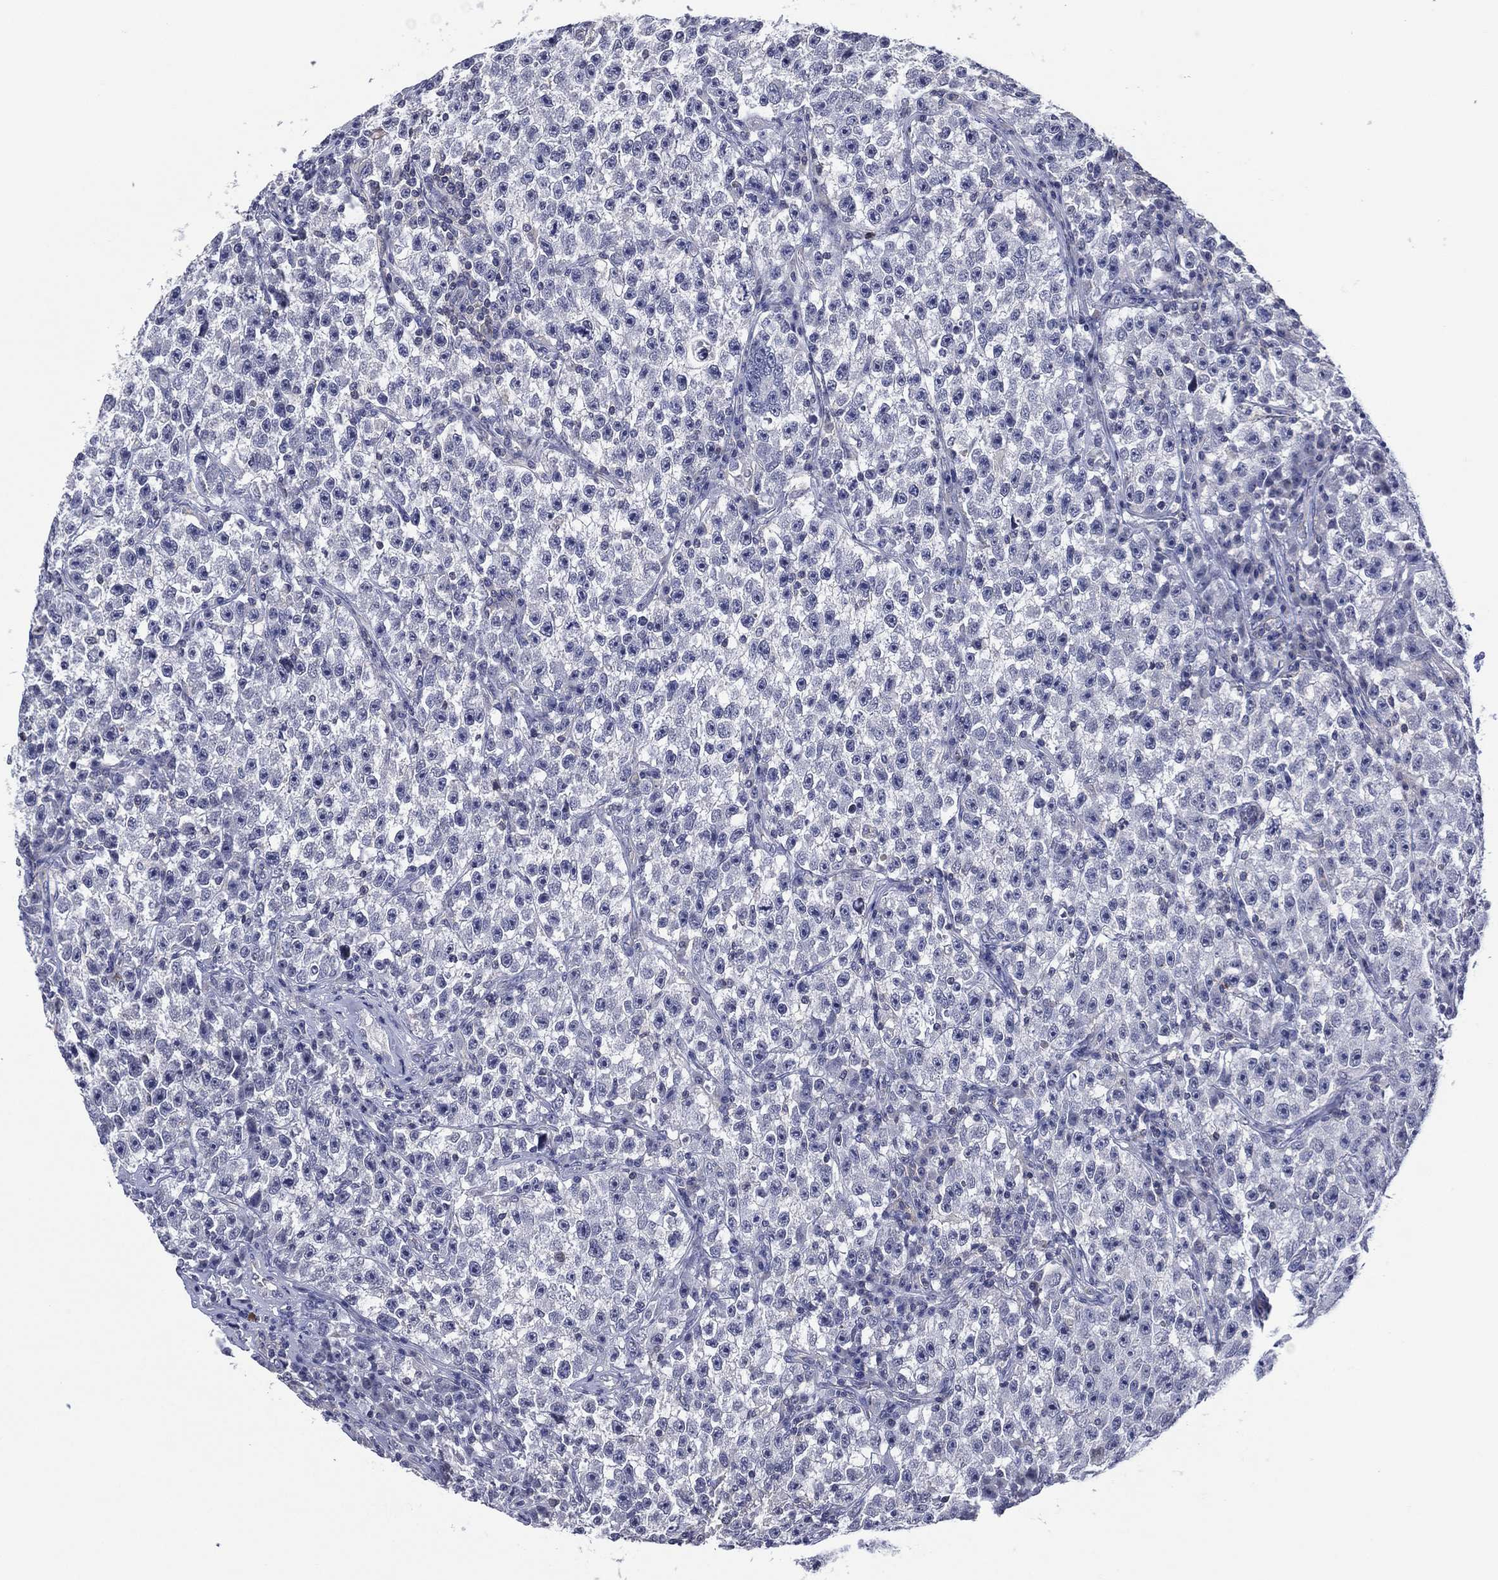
{"staining": {"intensity": "negative", "quantity": "none", "location": "none"}, "tissue": "testis cancer", "cell_type": "Tumor cells", "image_type": "cancer", "snomed": [{"axis": "morphology", "description": "Seminoma, NOS"}, {"axis": "topography", "description": "Testis"}], "caption": "This is an immunohistochemistry photomicrograph of testis cancer (seminoma). There is no expression in tumor cells.", "gene": "TRIM31", "patient": {"sex": "male", "age": 22}}